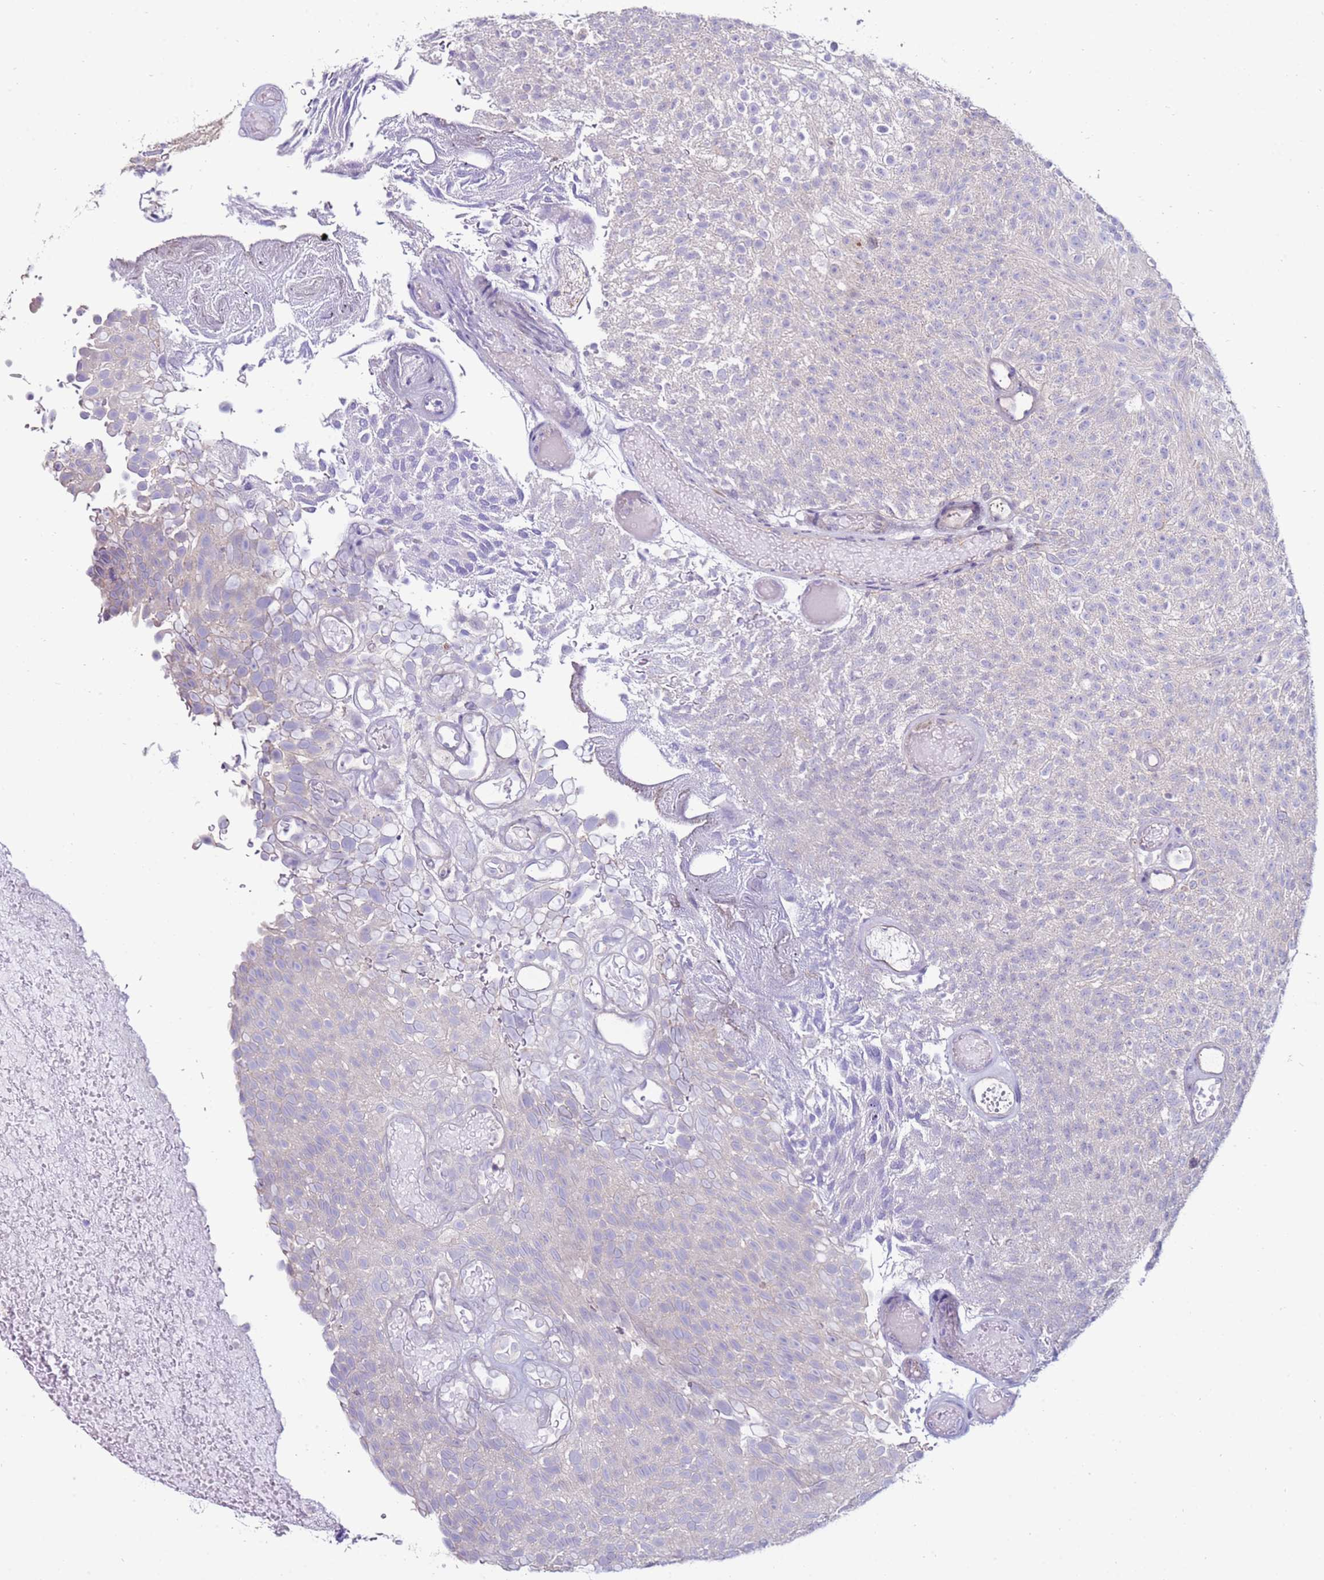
{"staining": {"intensity": "negative", "quantity": "none", "location": "none"}, "tissue": "urothelial cancer", "cell_type": "Tumor cells", "image_type": "cancer", "snomed": [{"axis": "morphology", "description": "Urothelial carcinoma, Low grade"}, {"axis": "topography", "description": "Urinary bladder"}], "caption": "Tumor cells show no significant protein expression in urothelial cancer.", "gene": "GPN3", "patient": {"sex": "male", "age": 78}}